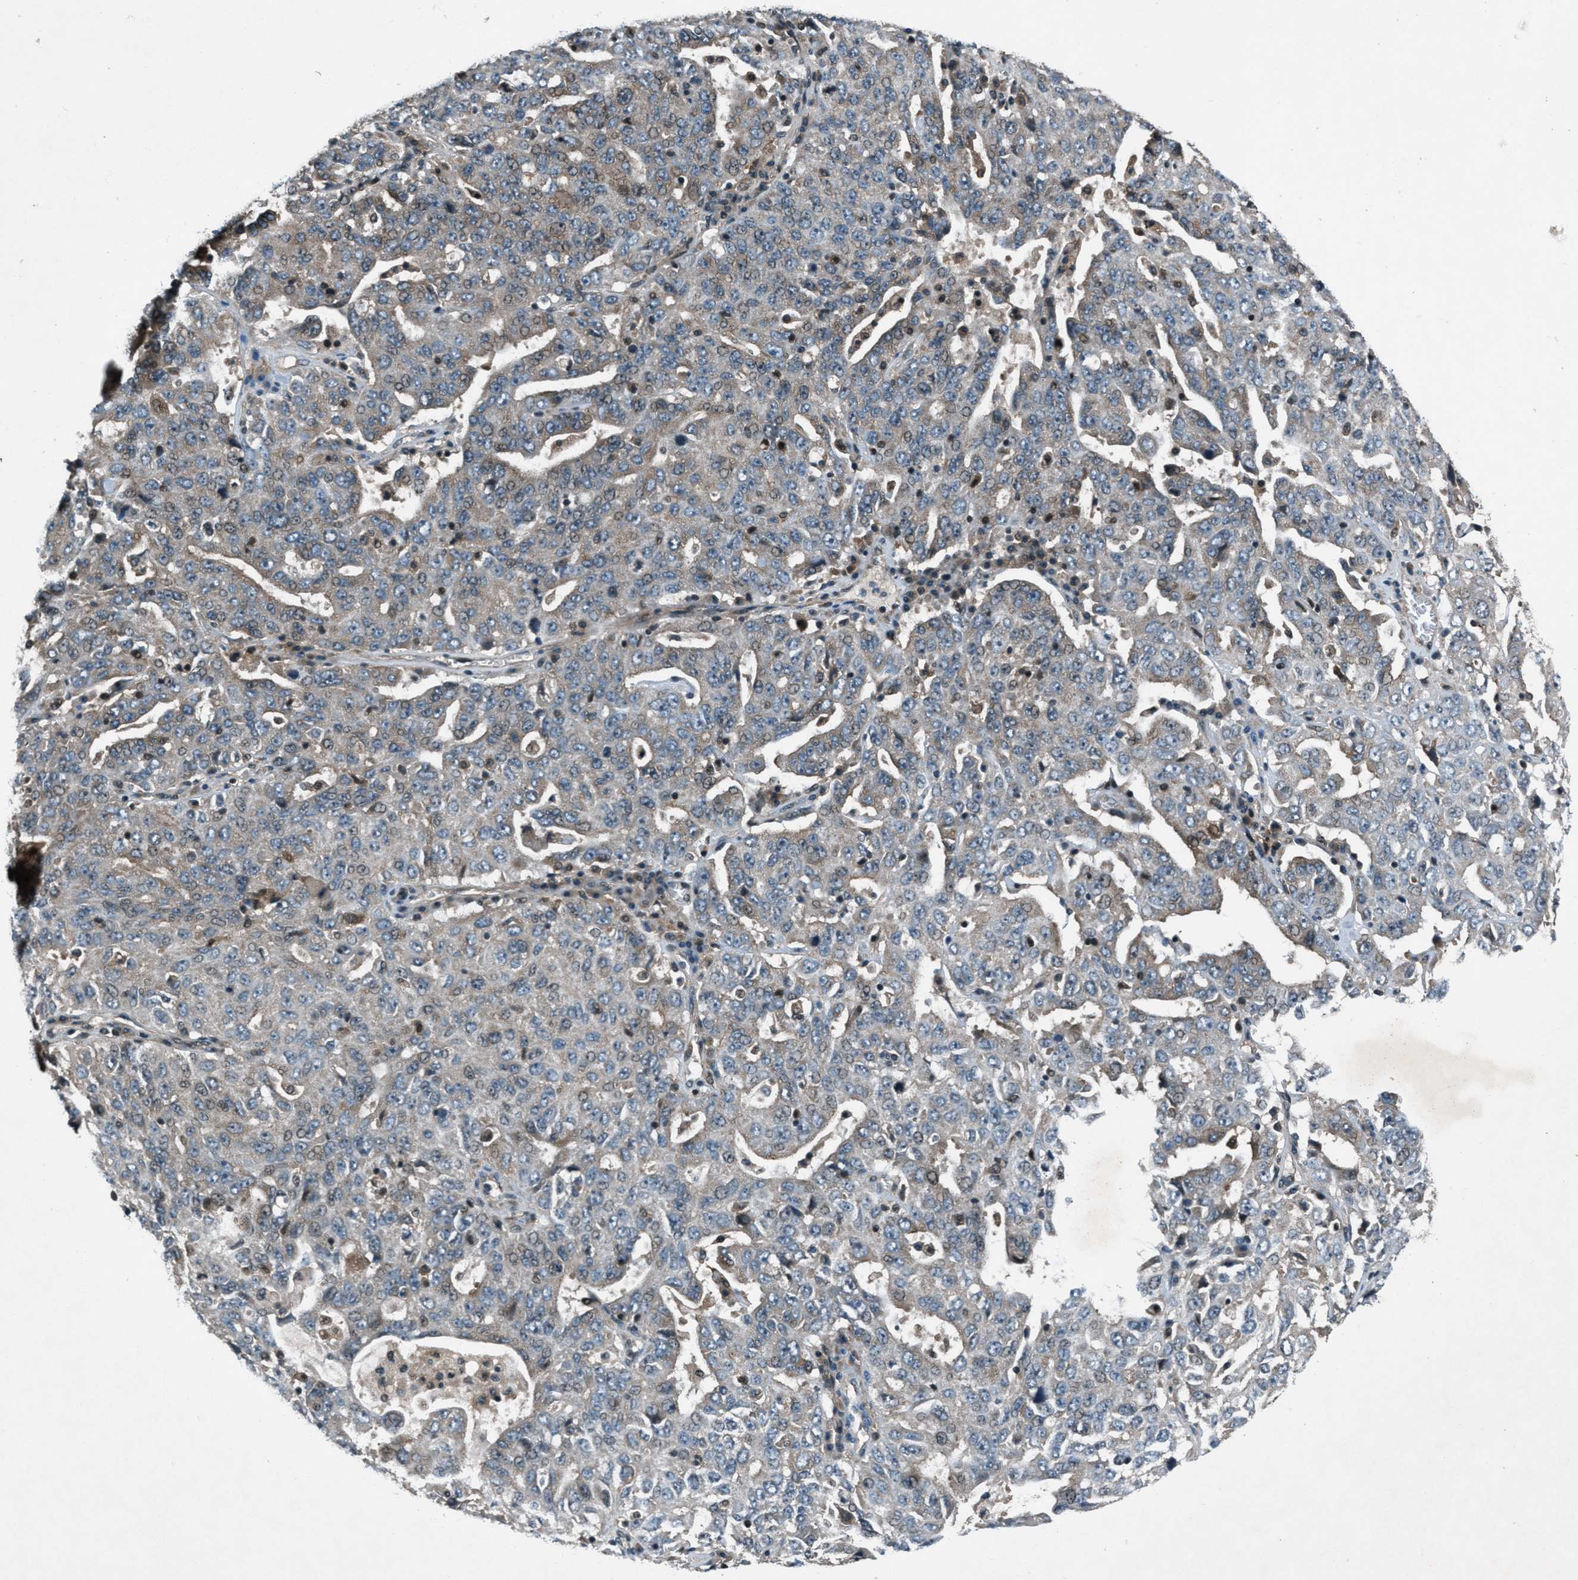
{"staining": {"intensity": "weak", "quantity": "25%-75%", "location": "cytoplasmic/membranous"}, "tissue": "ovarian cancer", "cell_type": "Tumor cells", "image_type": "cancer", "snomed": [{"axis": "morphology", "description": "Carcinoma, endometroid"}, {"axis": "topography", "description": "Ovary"}], "caption": "Weak cytoplasmic/membranous protein expression is present in approximately 25%-75% of tumor cells in ovarian cancer.", "gene": "EPSTI1", "patient": {"sex": "female", "age": 62}}